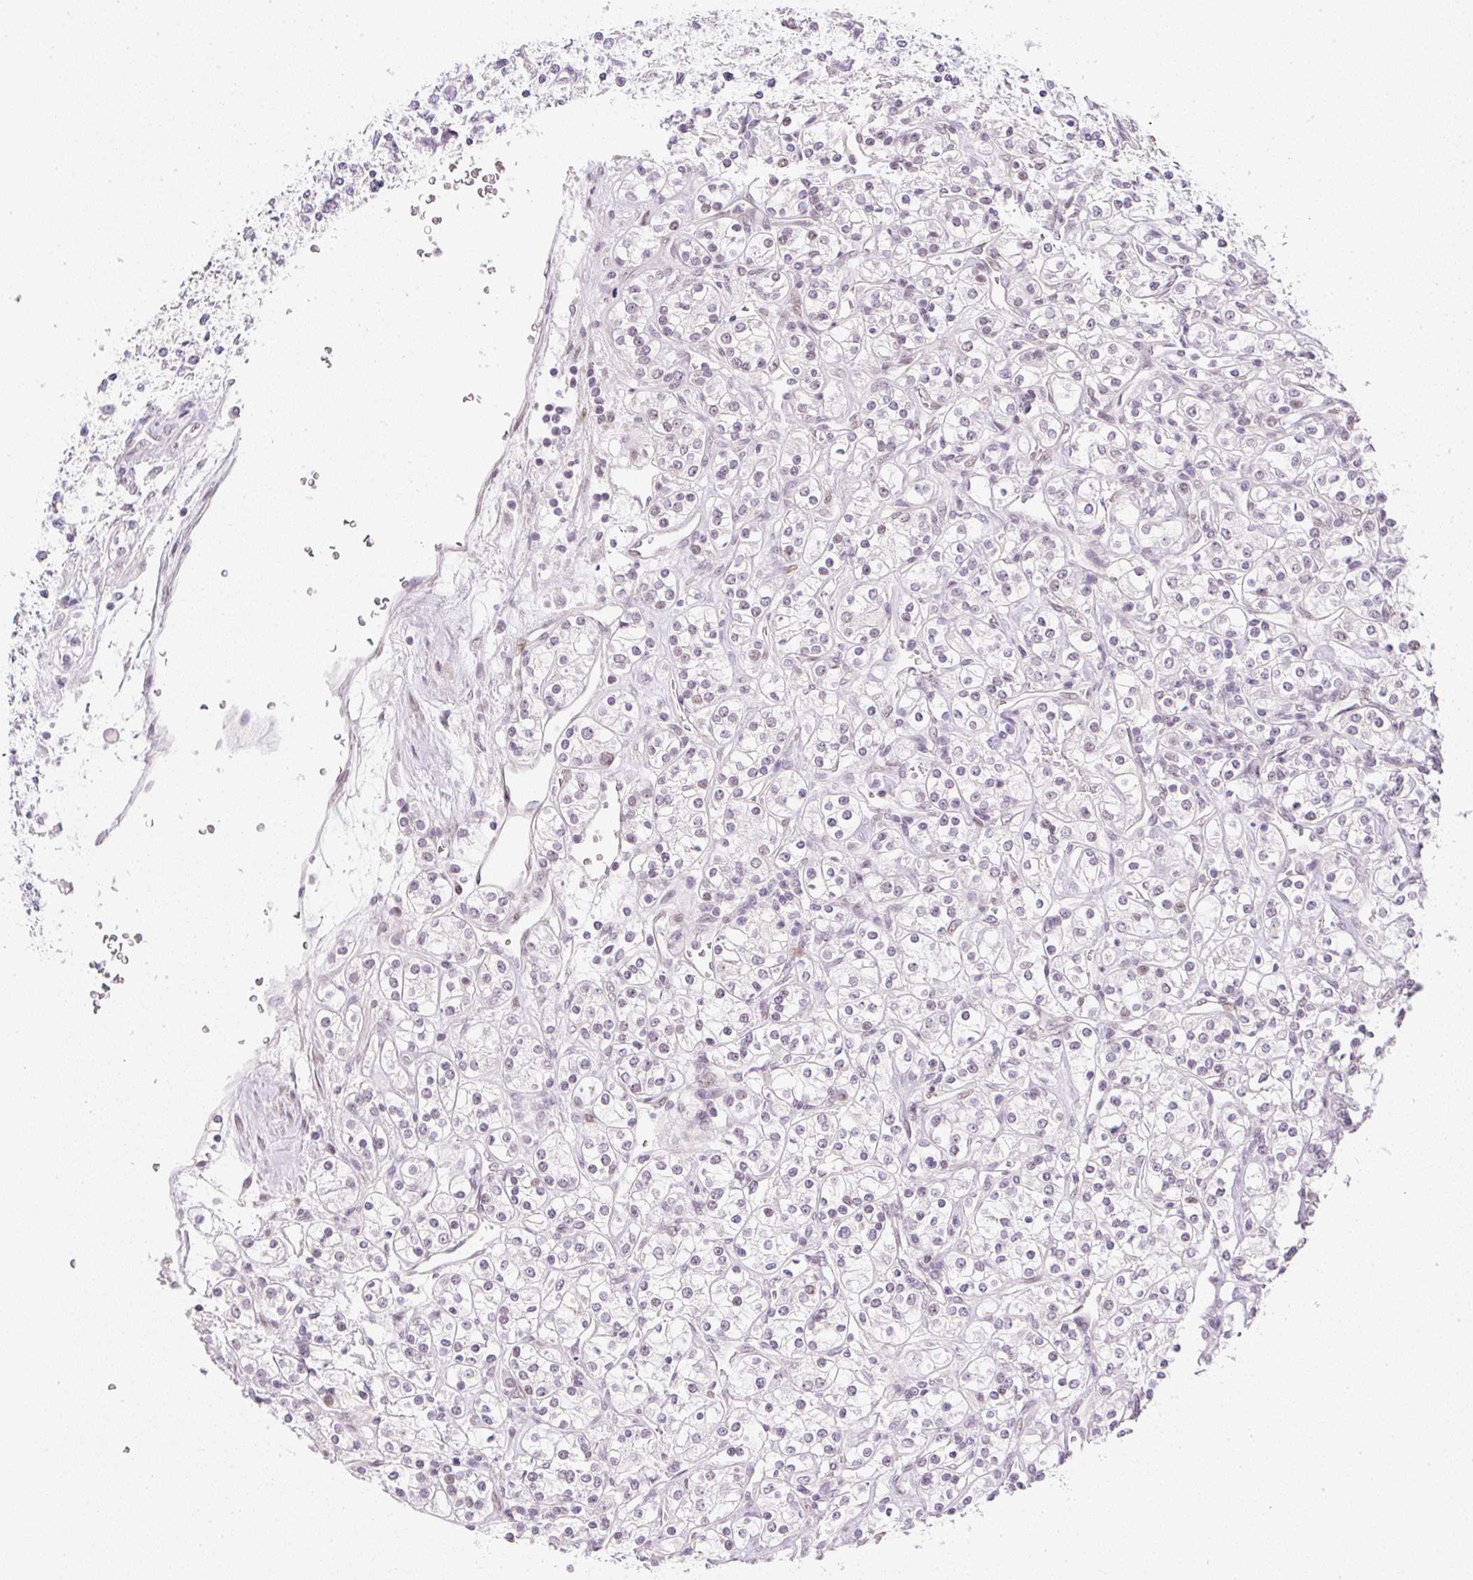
{"staining": {"intensity": "weak", "quantity": "<25%", "location": "nuclear"}, "tissue": "renal cancer", "cell_type": "Tumor cells", "image_type": "cancer", "snomed": [{"axis": "morphology", "description": "Adenocarcinoma, NOS"}, {"axis": "topography", "description": "Kidney"}], "caption": "The histopathology image exhibits no significant staining in tumor cells of renal cancer (adenocarcinoma).", "gene": "DPPA4", "patient": {"sex": "male", "age": 77}}